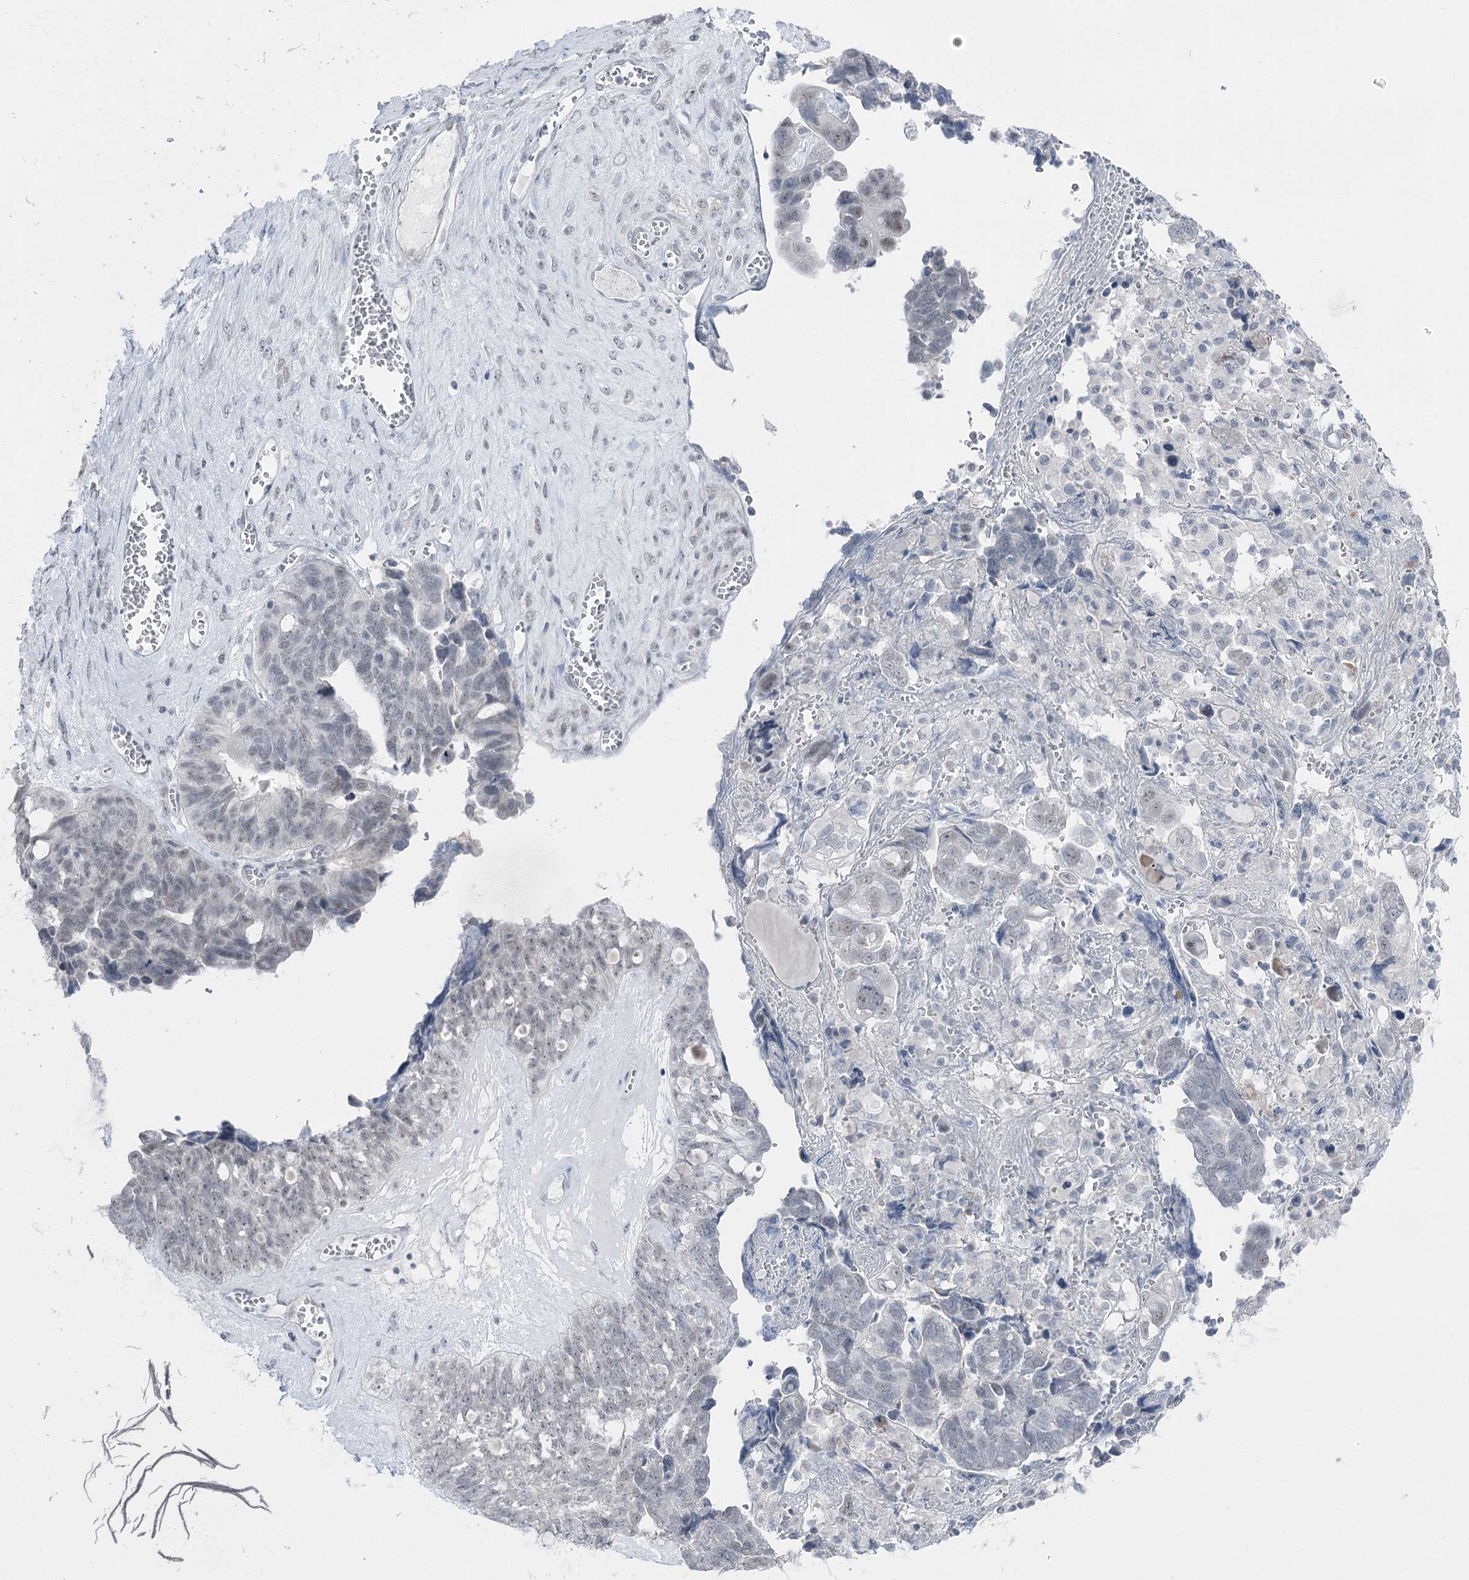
{"staining": {"intensity": "negative", "quantity": "none", "location": "none"}, "tissue": "ovarian cancer", "cell_type": "Tumor cells", "image_type": "cancer", "snomed": [{"axis": "morphology", "description": "Cystadenocarcinoma, serous, NOS"}, {"axis": "topography", "description": "Ovary"}], "caption": "High power microscopy photomicrograph of an IHC image of ovarian cancer, revealing no significant staining in tumor cells.", "gene": "STEEP1", "patient": {"sex": "female", "age": 79}}